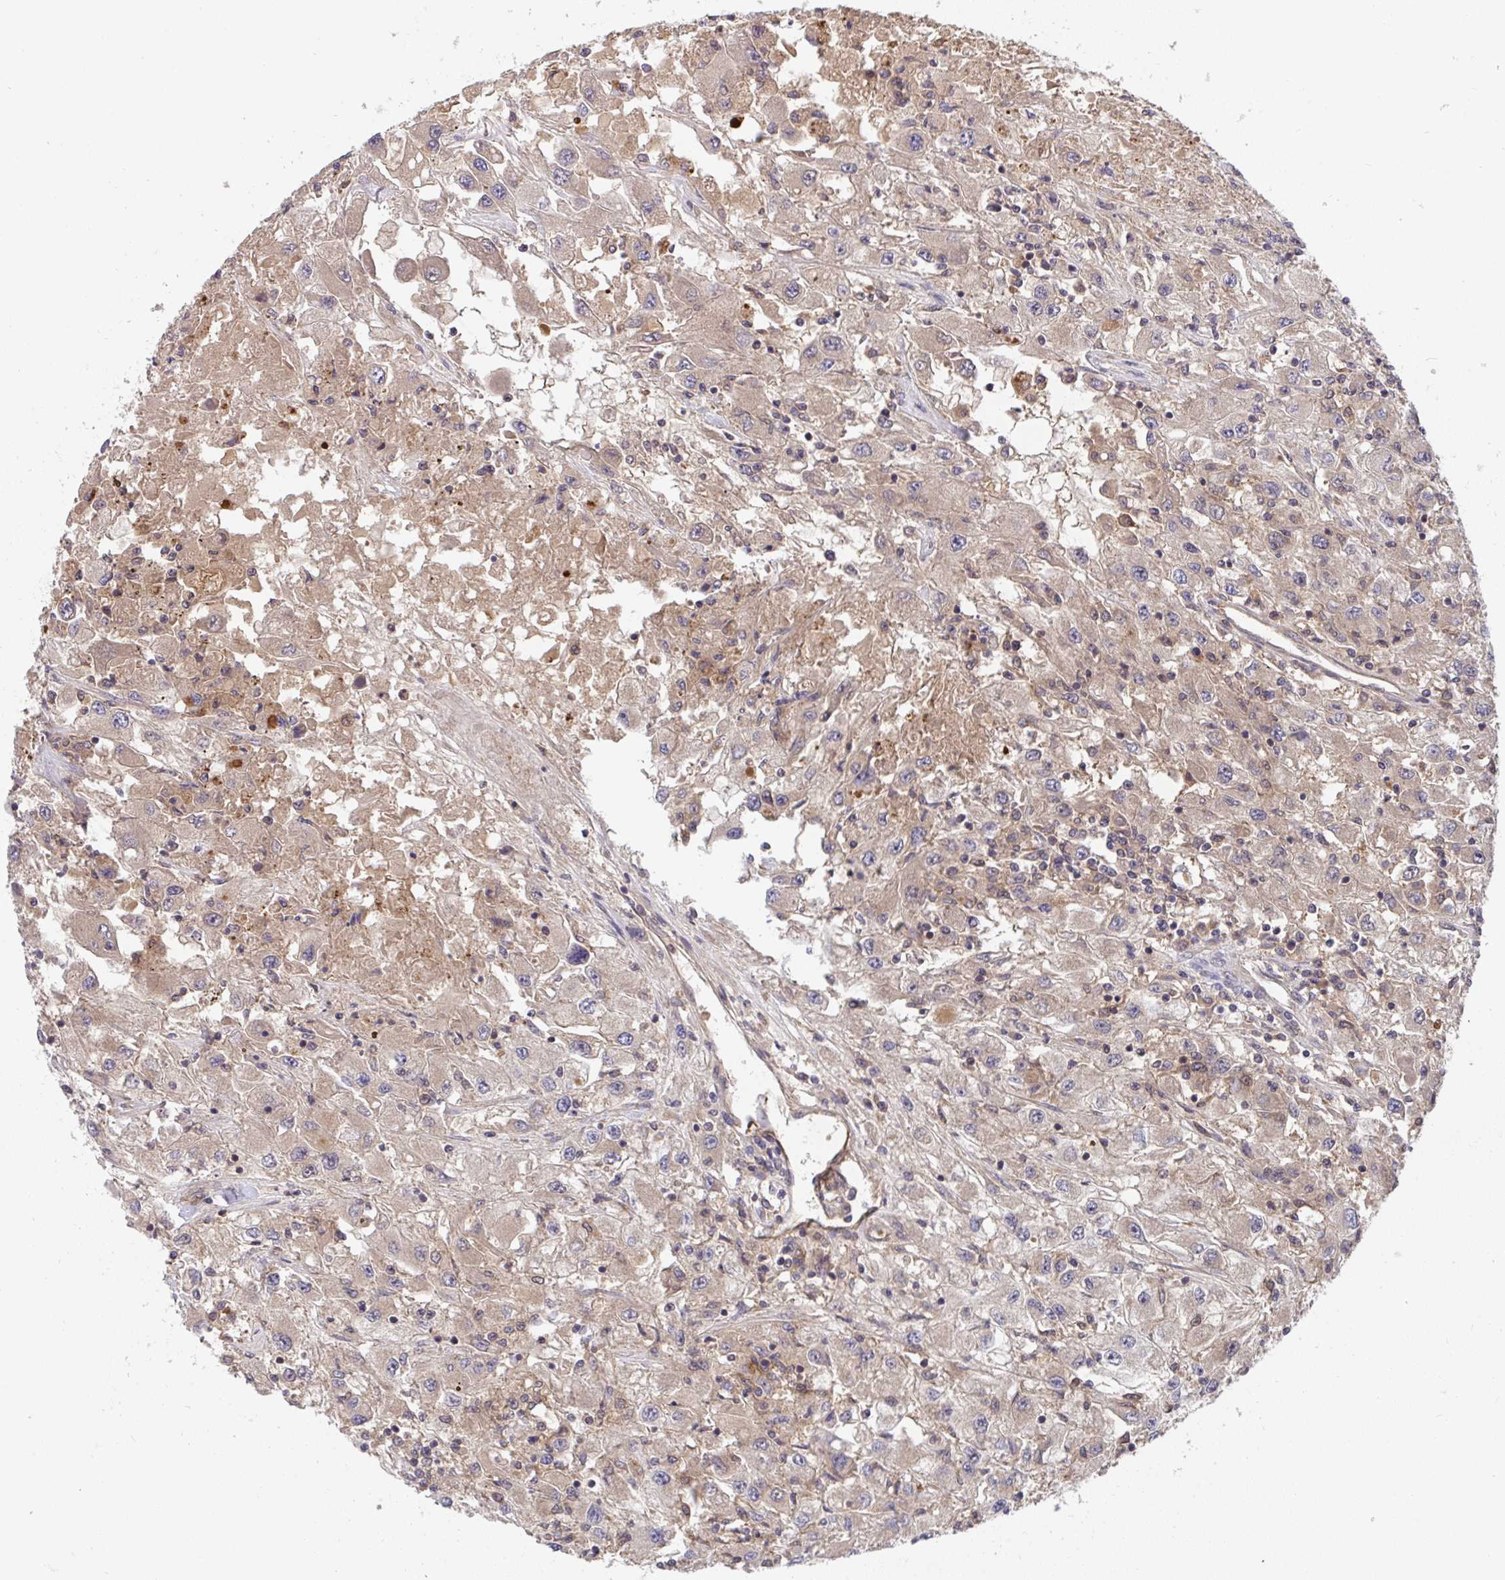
{"staining": {"intensity": "weak", "quantity": "25%-75%", "location": "cytoplasmic/membranous"}, "tissue": "renal cancer", "cell_type": "Tumor cells", "image_type": "cancer", "snomed": [{"axis": "morphology", "description": "Adenocarcinoma, NOS"}, {"axis": "topography", "description": "Kidney"}], "caption": "Brown immunohistochemical staining in renal cancer shows weak cytoplasmic/membranous expression in approximately 25%-75% of tumor cells. (DAB (3,3'-diaminobenzidine) = brown stain, brightfield microscopy at high magnification).", "gene": "TIGAR", "patient": {"sex": "female", "age": 67}}